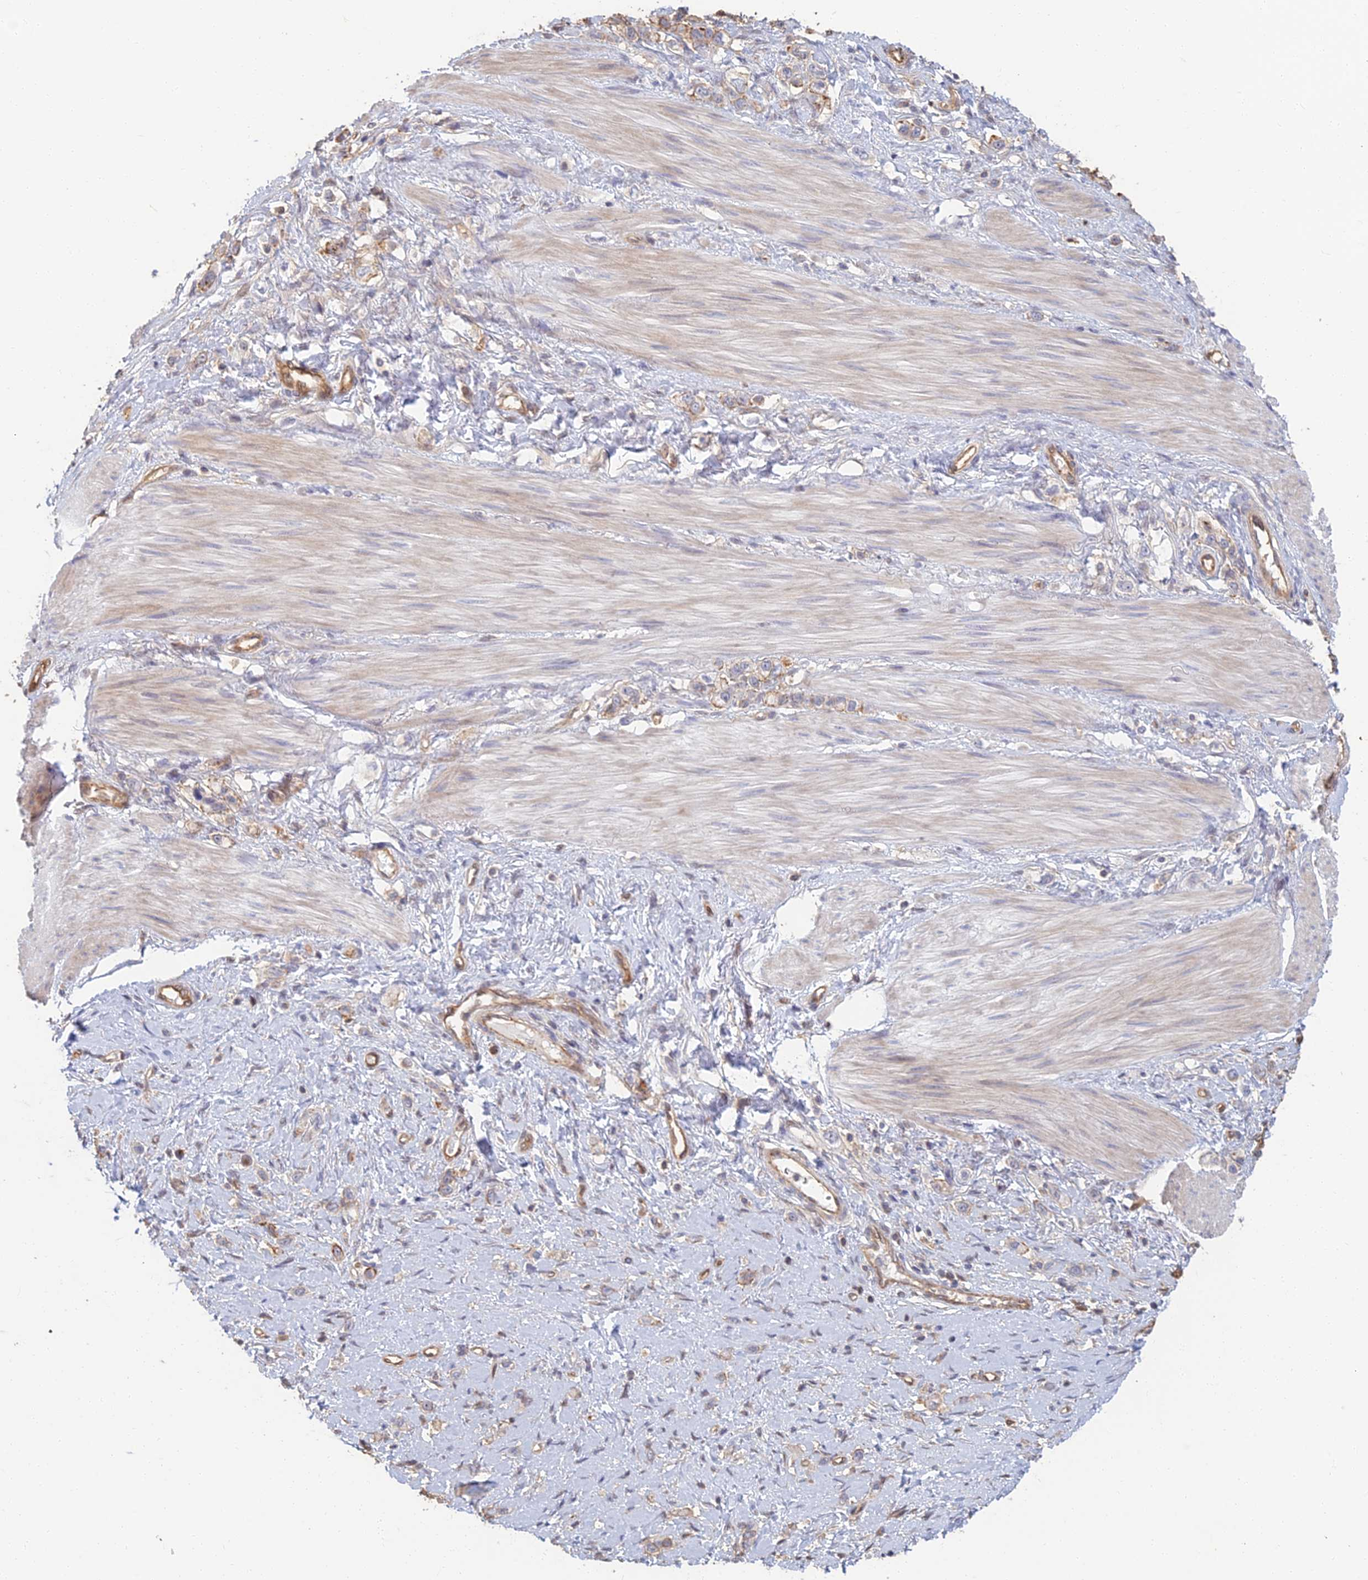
{"staining": {"intensity": "moderate", "quantity": "25%-75%", "location": "cytoplasmic/membranous"}, "tissue": "stomach cancer", "cell_type": "Tumor cells", "image_type": "cancer", "snomed": [{"axis": "morphology", "description": "Adenocarcinoma, NOS"}, {"axis": "topography", "description": "Stomach"}], "caption": "A medium amount of moderate cytoplasmic/membranous expression is appreciated in approximately 25%-75% of tumor cells in stomach cancer tissue. (Stains: DAB in brown, nuclei in blue, Microscopy: brightfield microscopy at high magnification).", "gene": "LRRN3", "patient": {"sex": "female", "age": 65}}